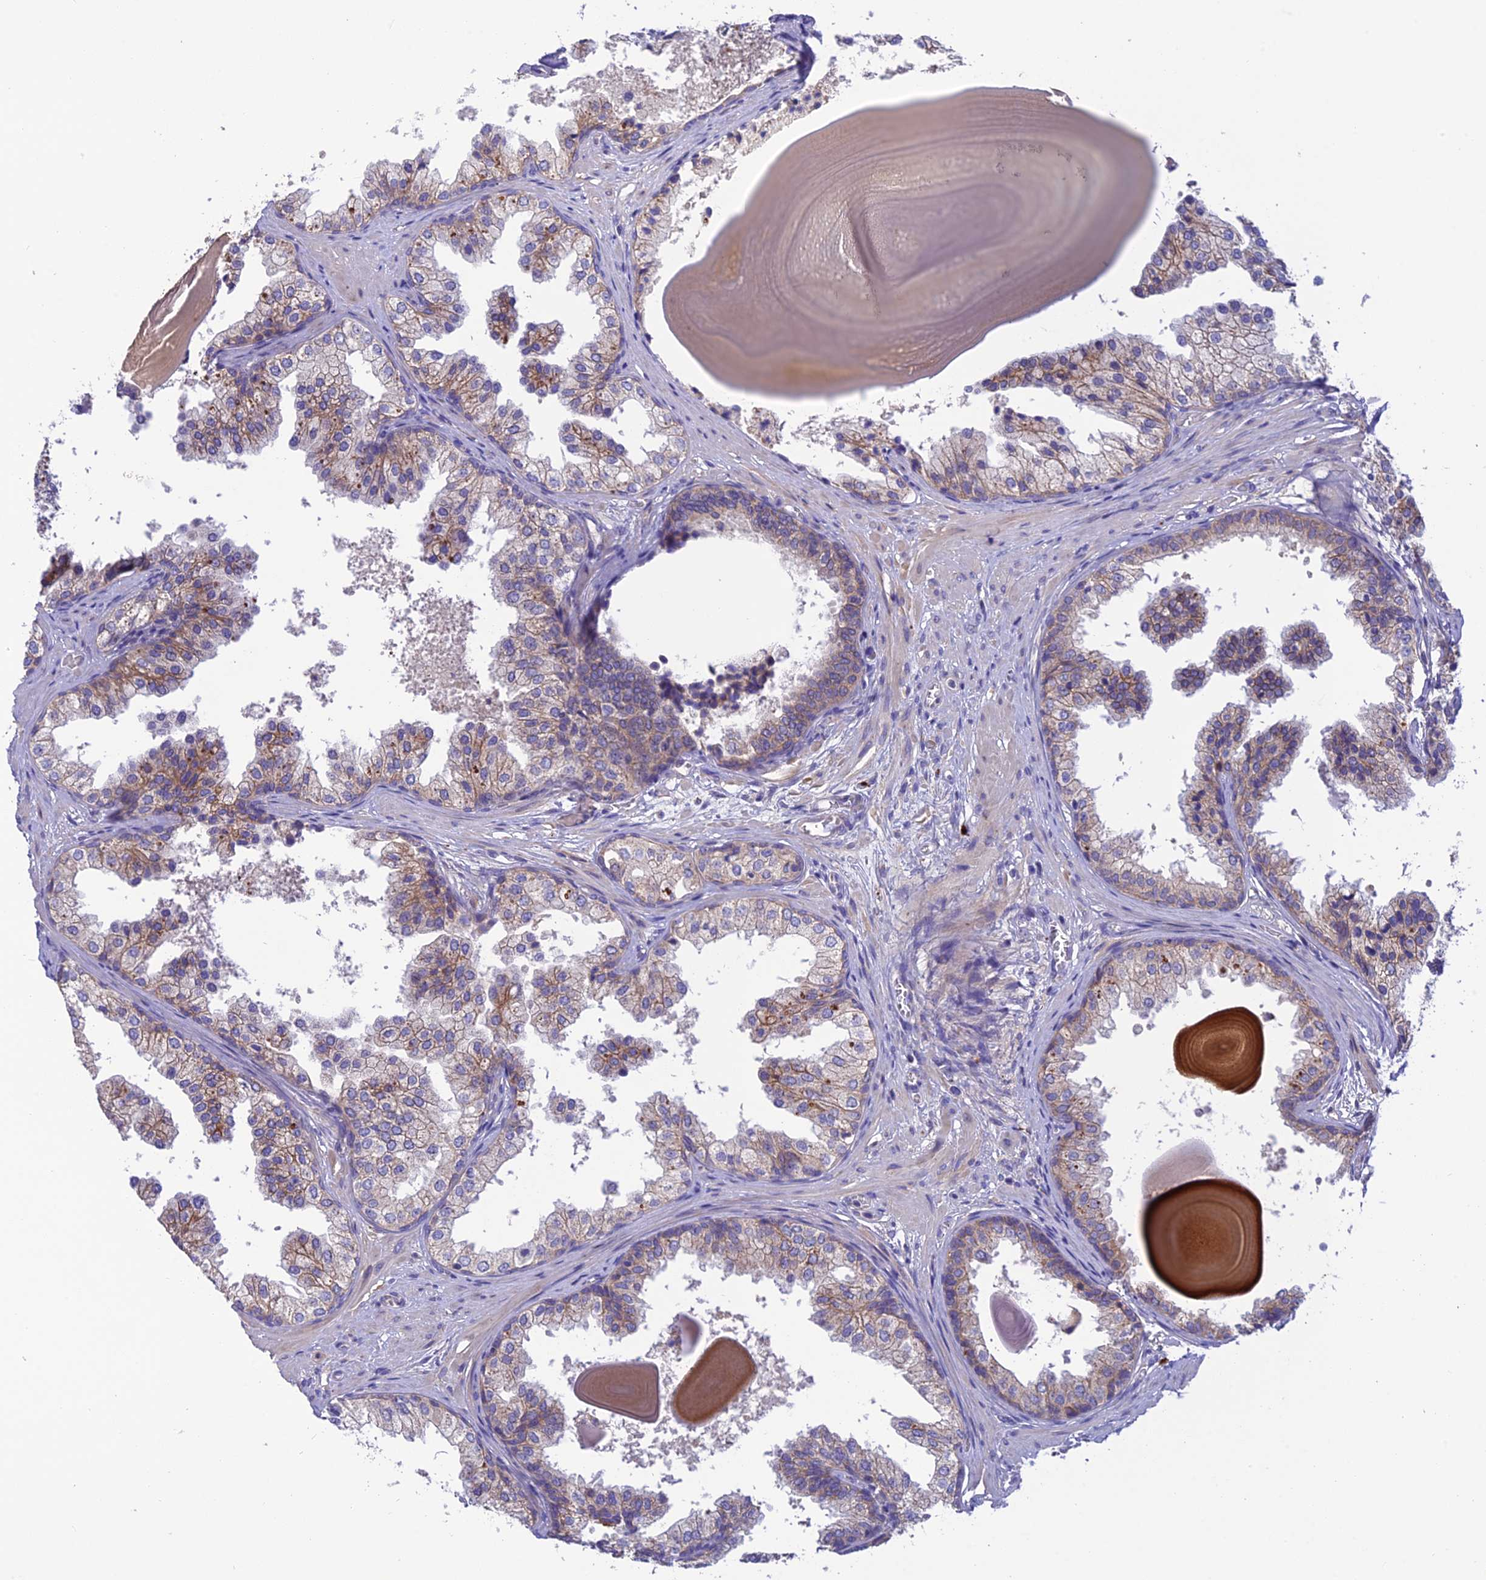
{"staining": {"intensity": "moderate", "quantity": "25%-75%", "location": "cytoplasmic/membranous"}, "tissue": "prostate", "cell_type": "Glandular cells", "image_type": "normal", "snomed": [{"axis": "morphology", "description": "Normal tissue, NOS"}, {"axis": "topography", "description": "Prostate"}], "caption": "Moderate cytoplasmic/membranous staining for a protein is seen in about 25%-75% of glandular cells of benign prostate using immunohistochemistry (IHC).", "gene": "PZP", "patient": {"sex": "male", "age": 48}}